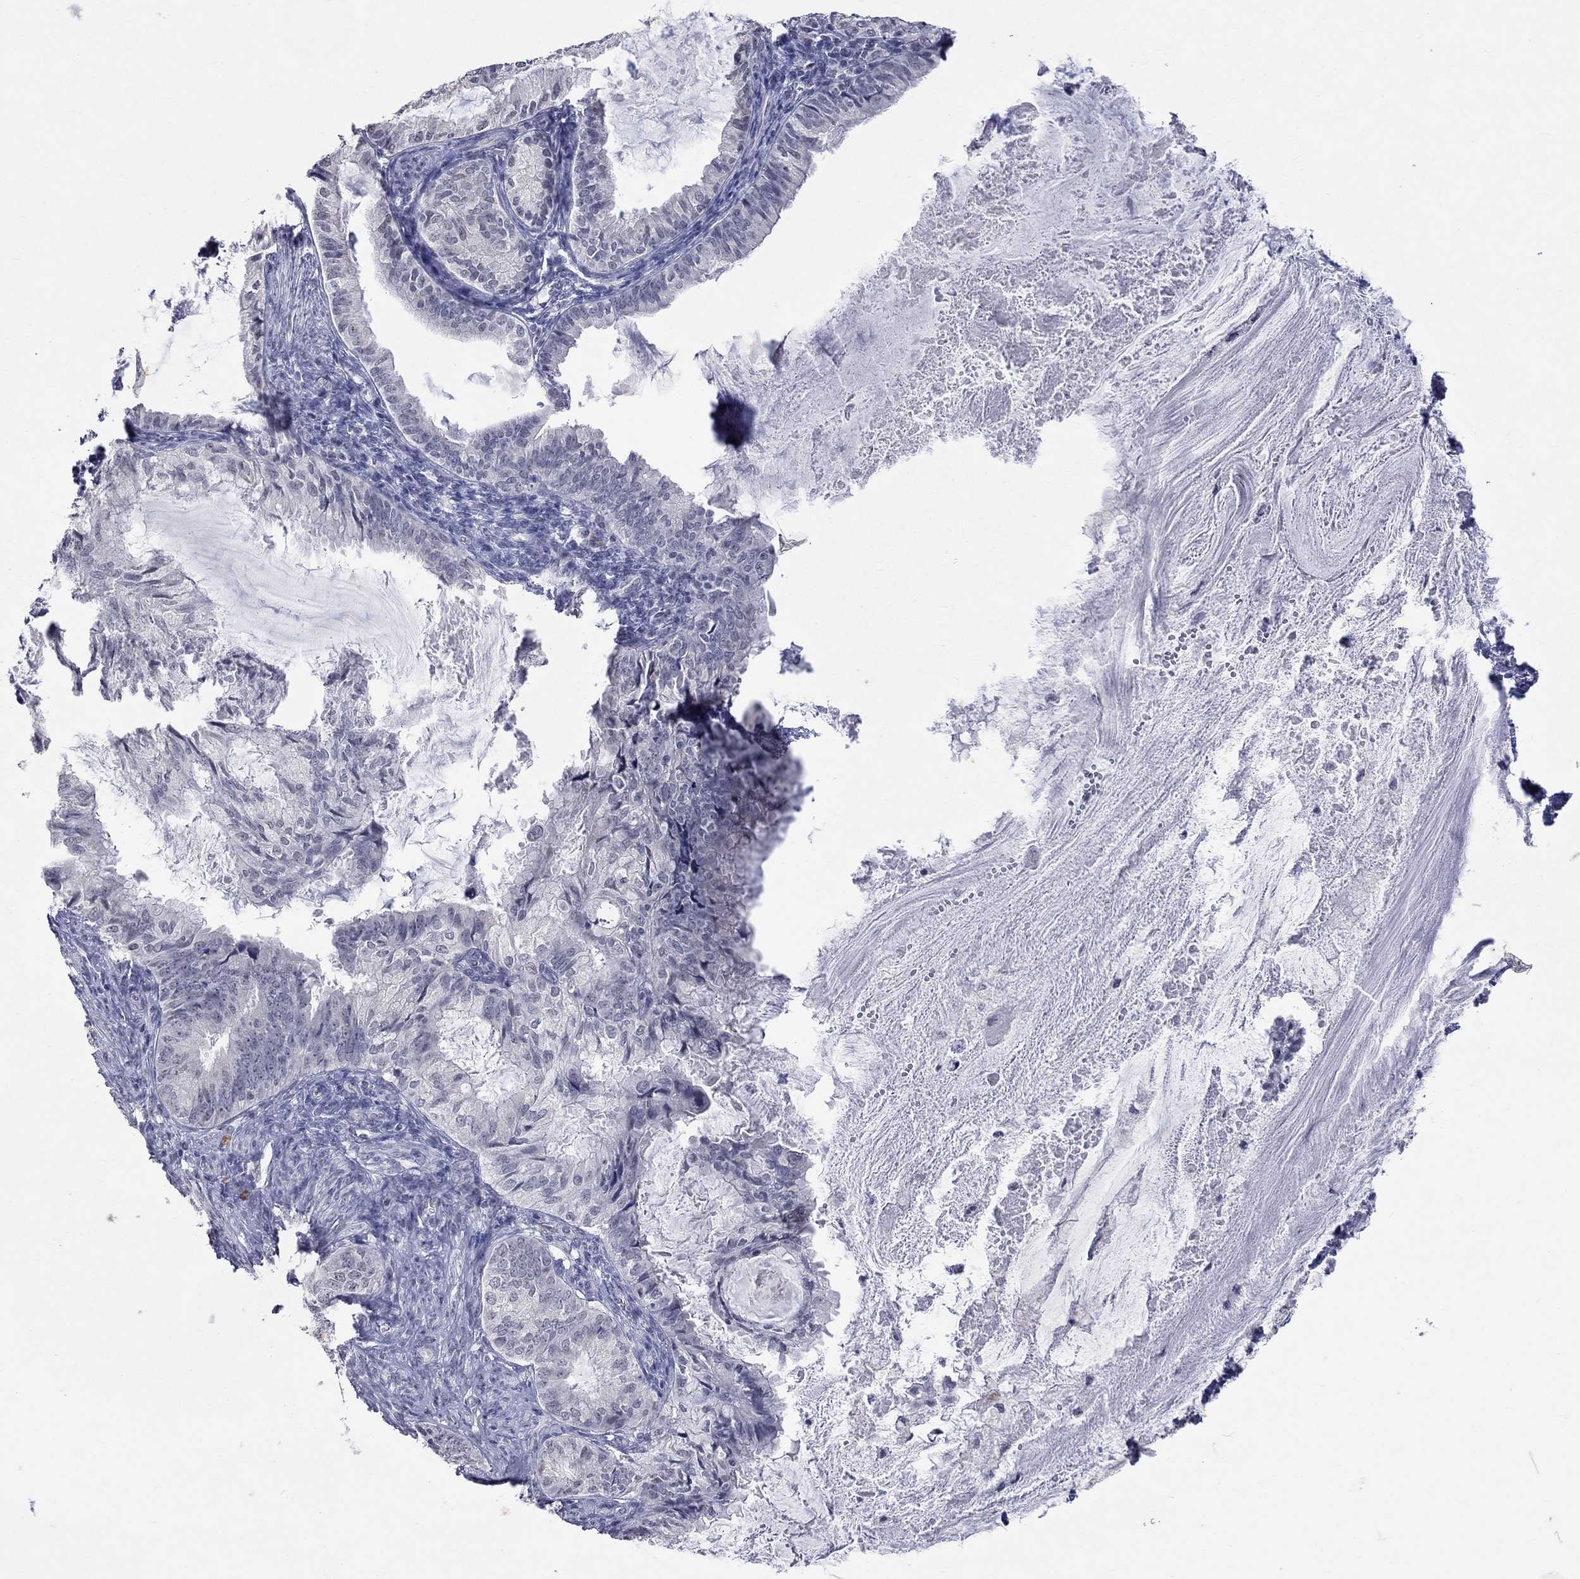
{"staining": {"intensity": "negative", "quantity": "none", "location": "none"}, "tissue": "endometrial cancer", "cell_type": "Tumor cells", "image_type": "cancer", "snomed": [{"axis": "morphology", "description": "Adenocarcinoma, NOS"}, {"axis": "topography", "description": "Endometrium"}], "caption": "IHC photomicrograph of human endometrial adenocarcinoma stained for a protein (brown), which displays no positivity in tumor cells.", "gene": "TMEM143", "patient": {"sex": "female", "age": 86}}